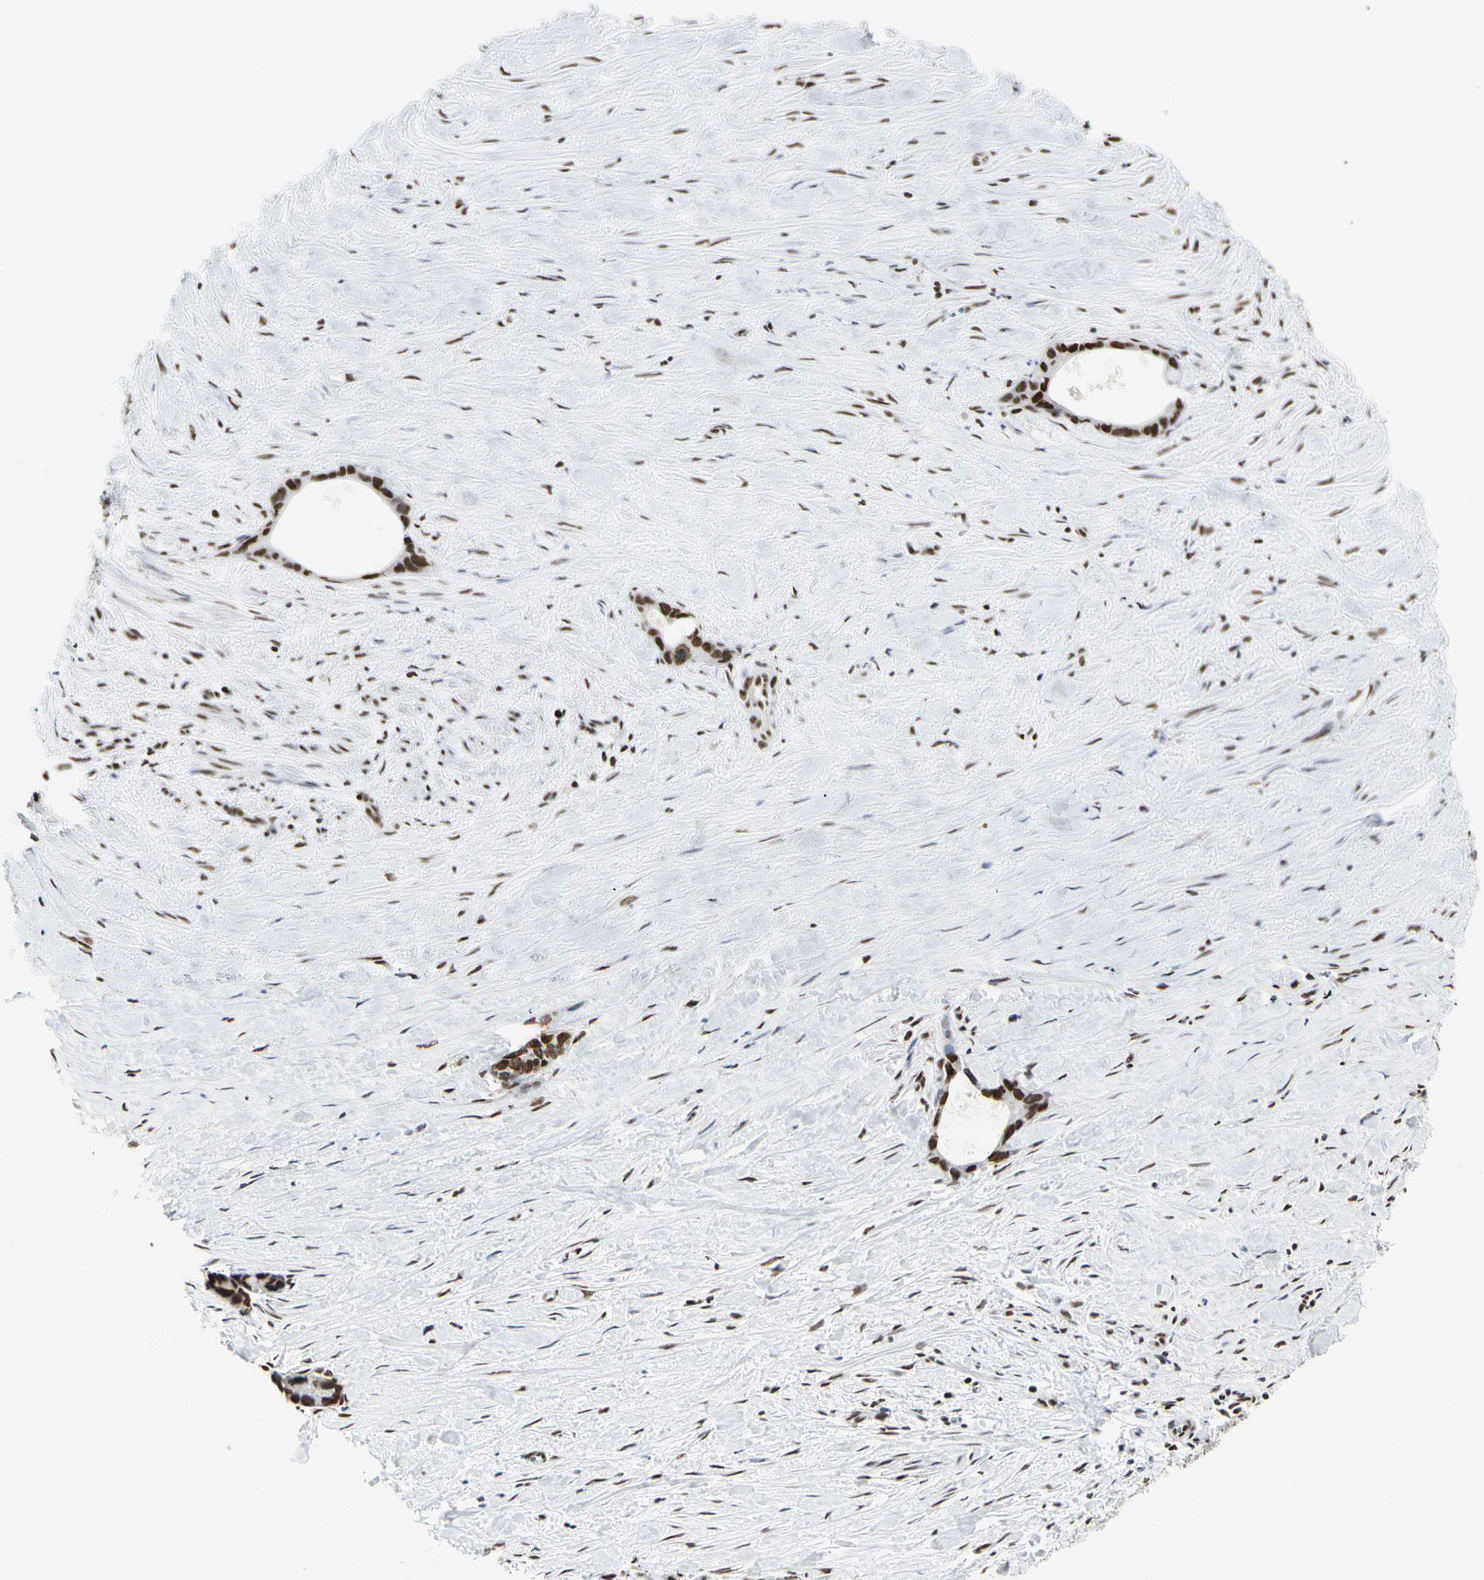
{"staining": {"intensity": "strong", "quantity": ">75%", "location": "nuclear"}, "tissue": "liver cancer", "cell_type": "Tumor cells", "image_type": "cancer", "snomed": [{"axis": "morphology", "description": "Cholangiocarcinoma"}, {"axis": "topography", "description": "Liver"}], "caption": "Cholangiocarcinoma (liver) stained with DAB (3,3'-diaminobenzidine) IHC displays high levels of strong nuclear expression in about >75% of tumor cells.", "gene": "PRMT3", "patient": {"sex": "female", "age": 55}}